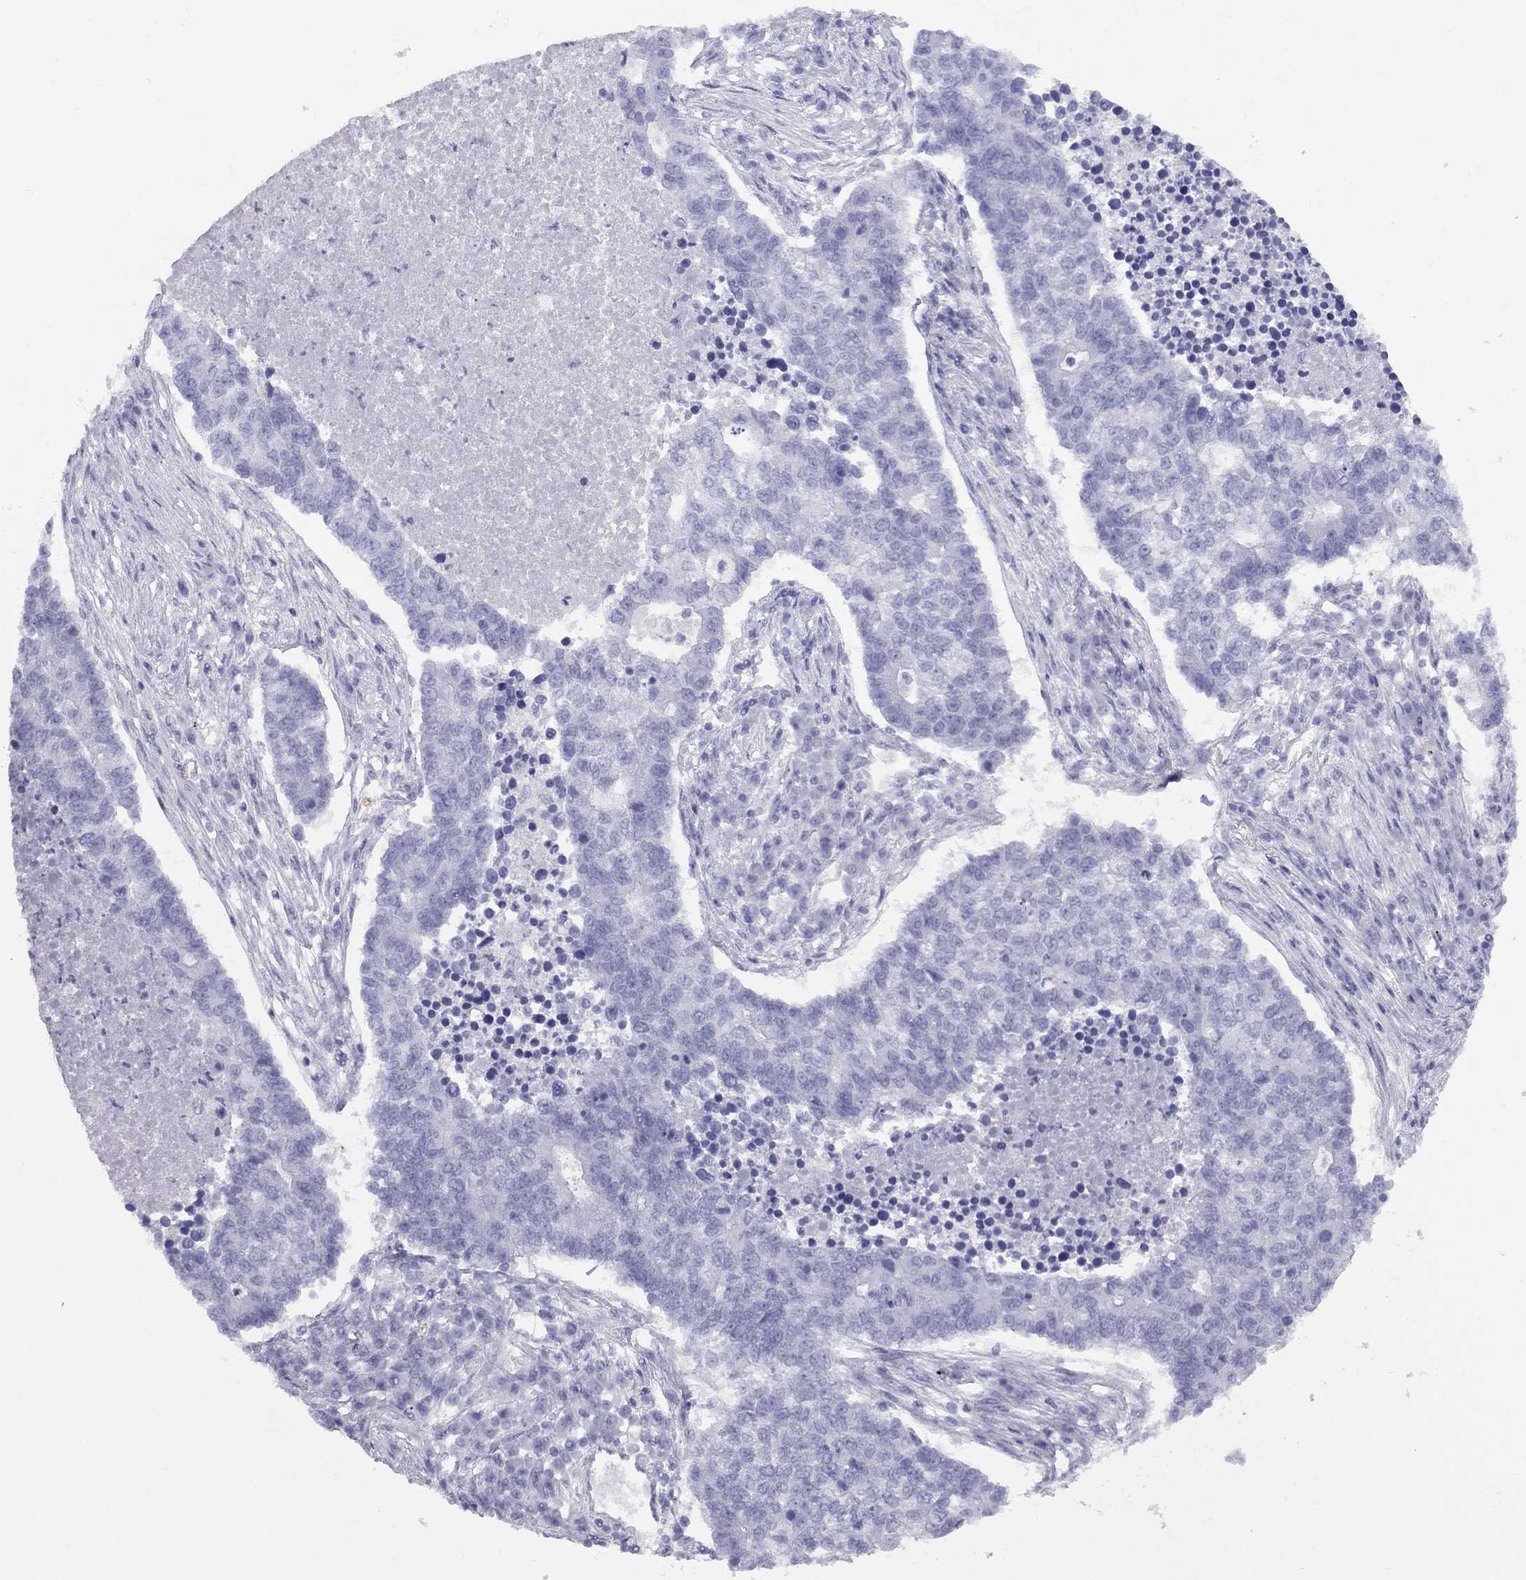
{"staining": {"intensity": "negative", "quantity": "none", "location": "none"}, "tissue": "lung cancer", "cell_type": "Tumor cells", "image_type": "cancer", "snomed": [{"axis": "morphology", "description": "Adenocarcinoma, NOS"}, {"axis": "topography", "description": "Lung"}], "caption": "Lung cancer stained for a protein using IHC displays no positivity tumor cells.", "gene": "FSCN3", "patient": {"sex": "male", "age": 57}}